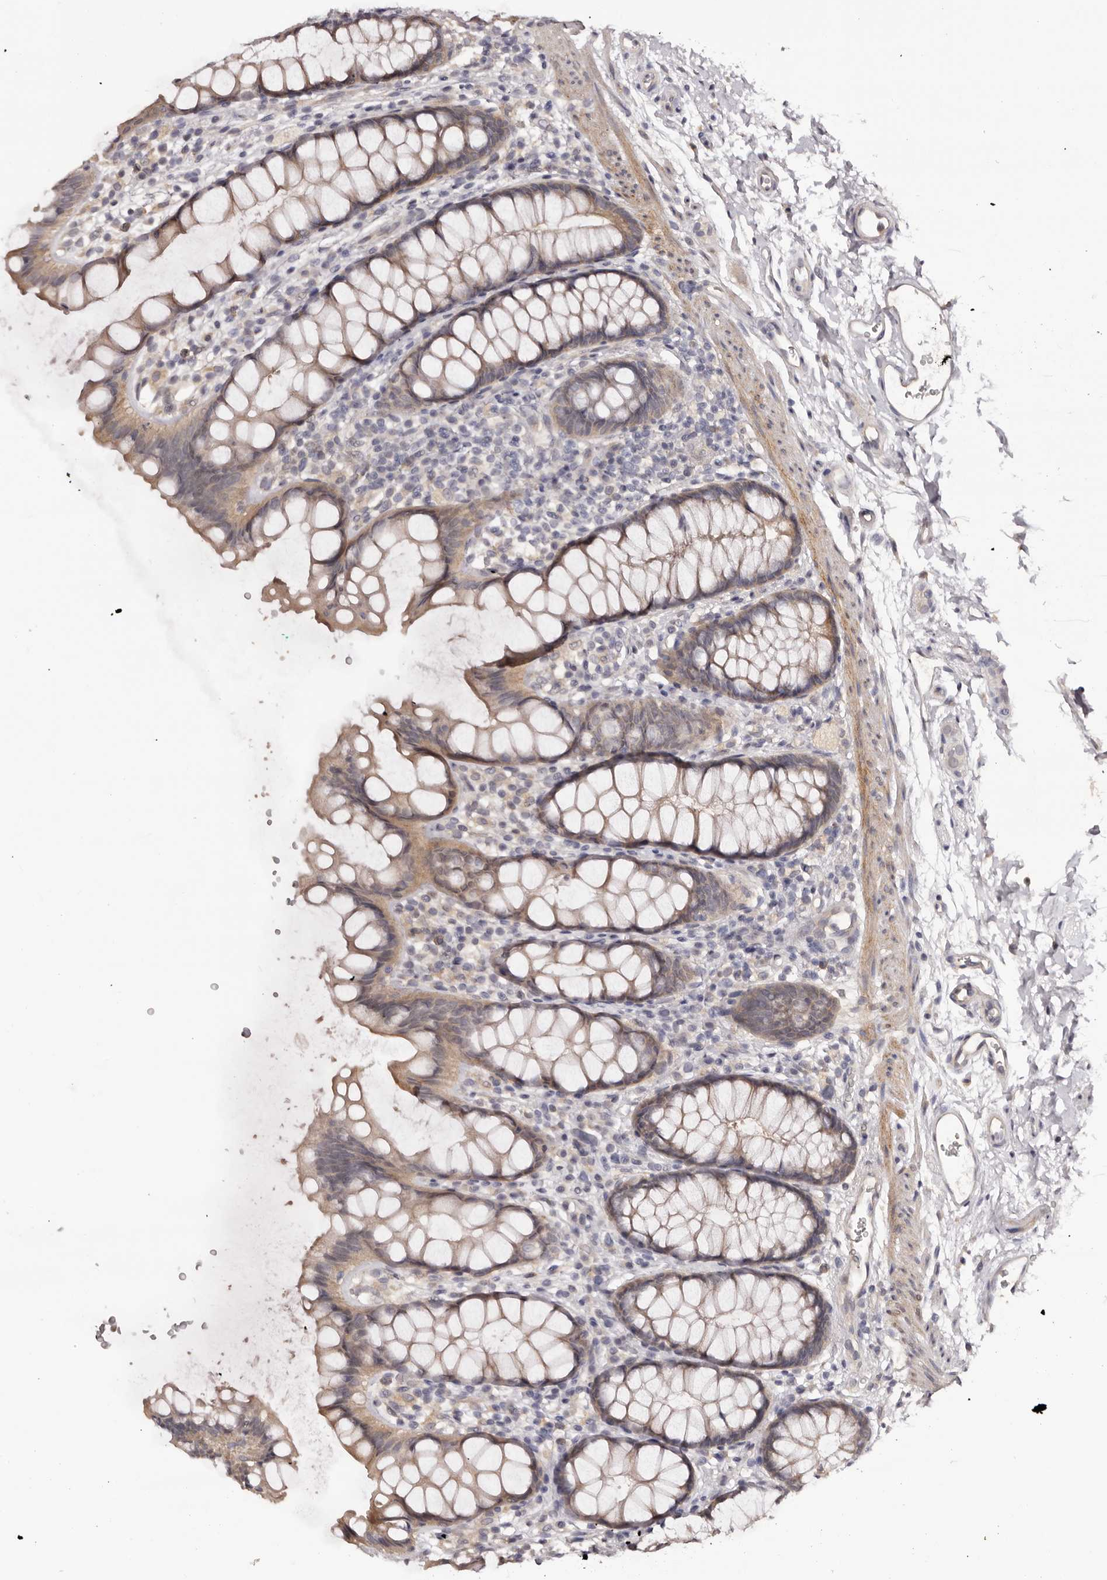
{"staining": {"intensity": "weak", "quantity": ">75%", "location": "cytoplasmic/membranous"}, "tissue": "rectum", "cell_type": "Glandular cells", "image_type": "normal", "snomed": [{"axis": "morphology", "description": "Normal tissue, NOS"}, {"axis": "topography", "description": "Rectum"}], "caption": "Glandular cells display weak cytoplasmic/membranous positivity in approximately >75% of cells in normal rectum.", "gene": "KCNJ8", "patient": {"sex": "female", "age": 65}}